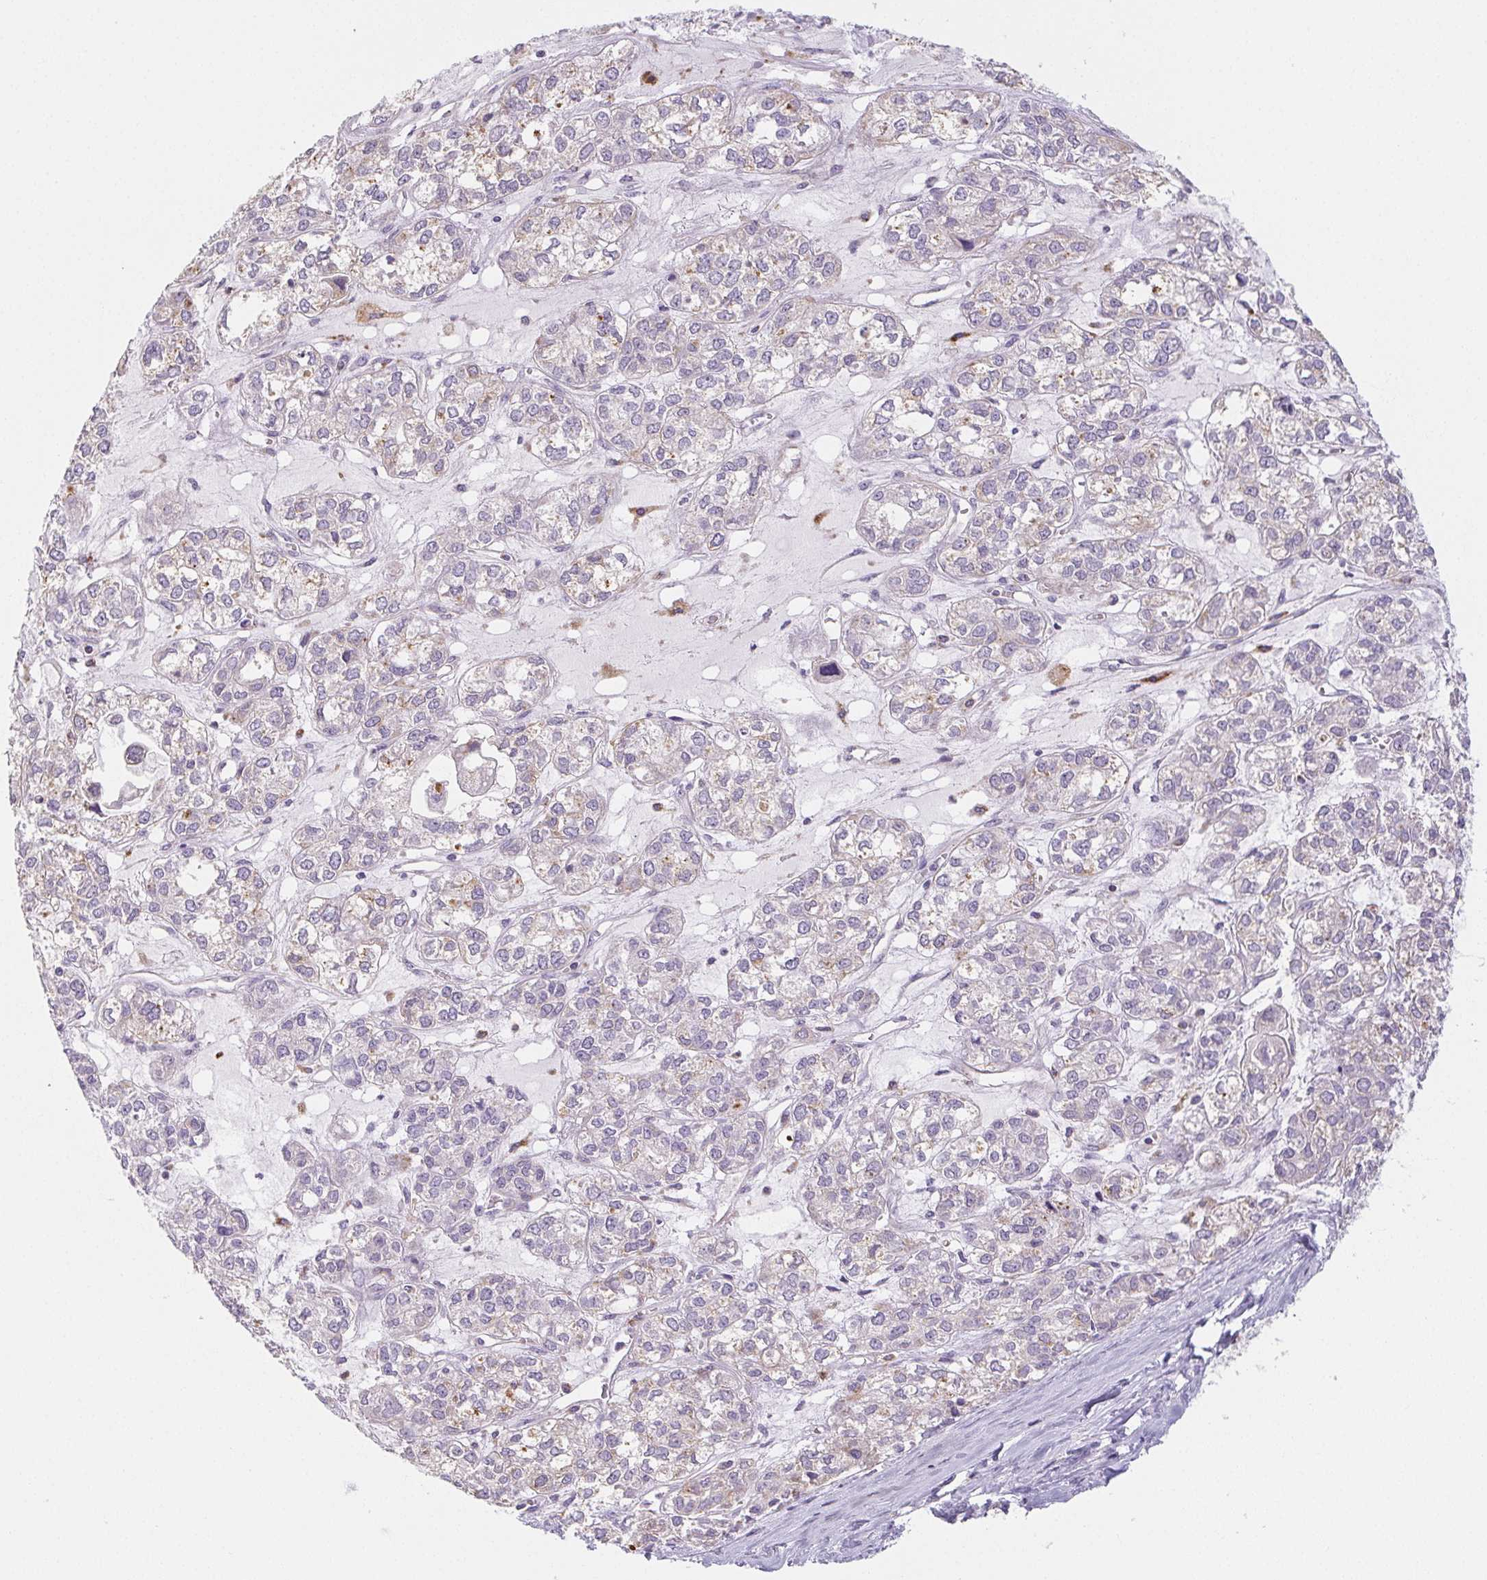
{"staining": {"intensity": "weak", "quantity": "<25%", "location": "cytoplasmic/membranous"}, "tissue": "ovarian cancer", "cell_type": "Tumor cells", "image_type": "cancer", "snomed": [{"axis": "morphology", "description": "Carcinoma, endometroid"}, {"axis": "topography", "description": "Ovary"}], "caption": "This is an immunohistochemistry micrograph of ovarian cancer. There is no positivity in tumor cells.", "gene": "LIPA", "patient": {"sex": "female", "age": 64}}